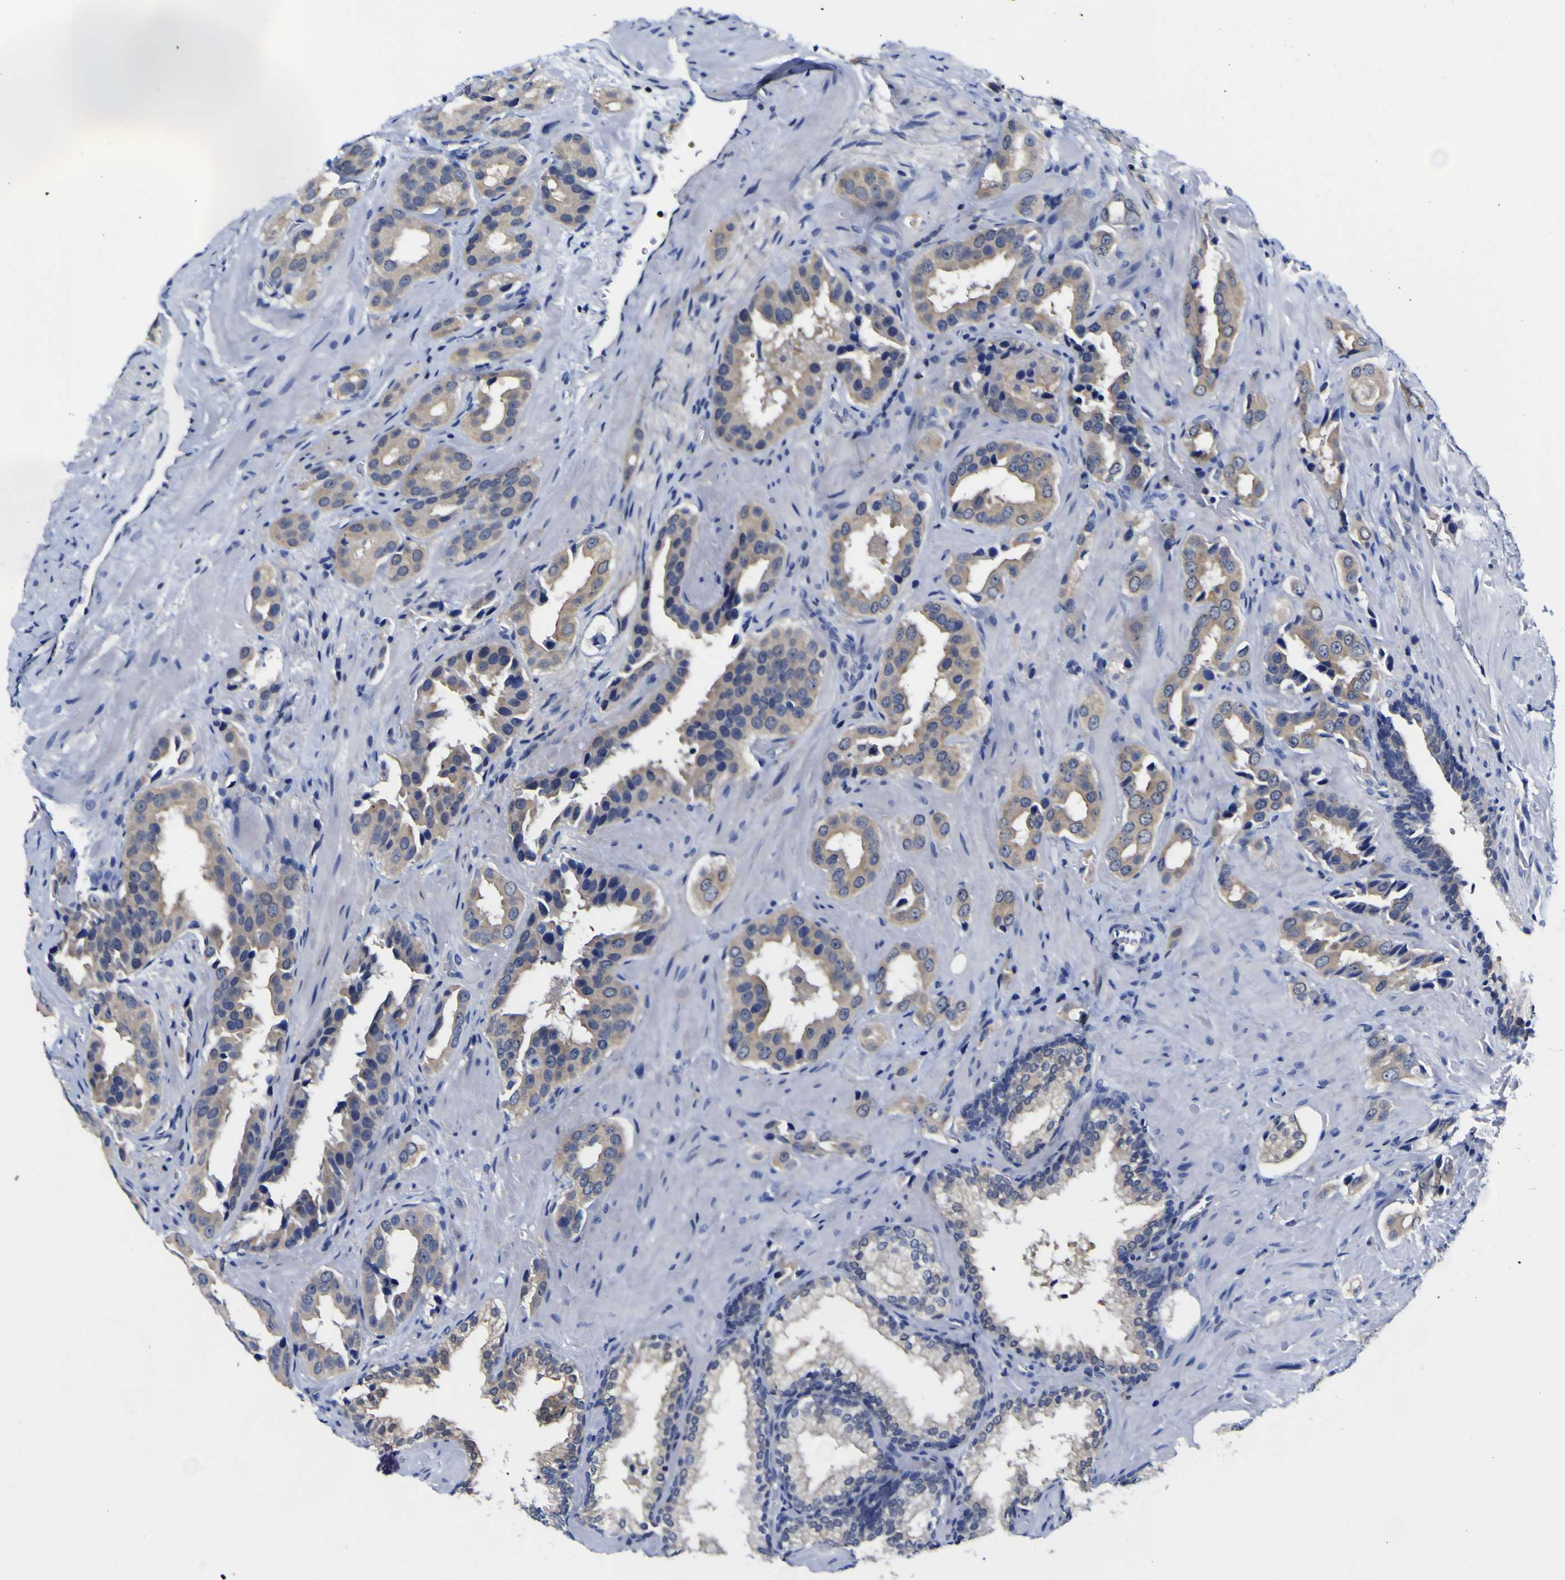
{"staining": {"intensity": "moderate", "quantity": "25%-75%", "location": "cytoplasmic/membranous"}, "tissue": "prostate cancer", "cell_type": "Tumor cells", "image_type": "cancer", "snomed": [{"axis": "morphology", "description": "Adenocarcinoma, High grade"}, {"axis": "topography", "description": "Prostate"}], "caption": "Prostate cancer stained for a protein exhibits moderate cytoplasmic/membranous positivity in tumor cells. (Brightfield microscopy of DAB IHC at high magnification).", "gene": "CASP6", "patient": {"sex": "male", "age": 64}}